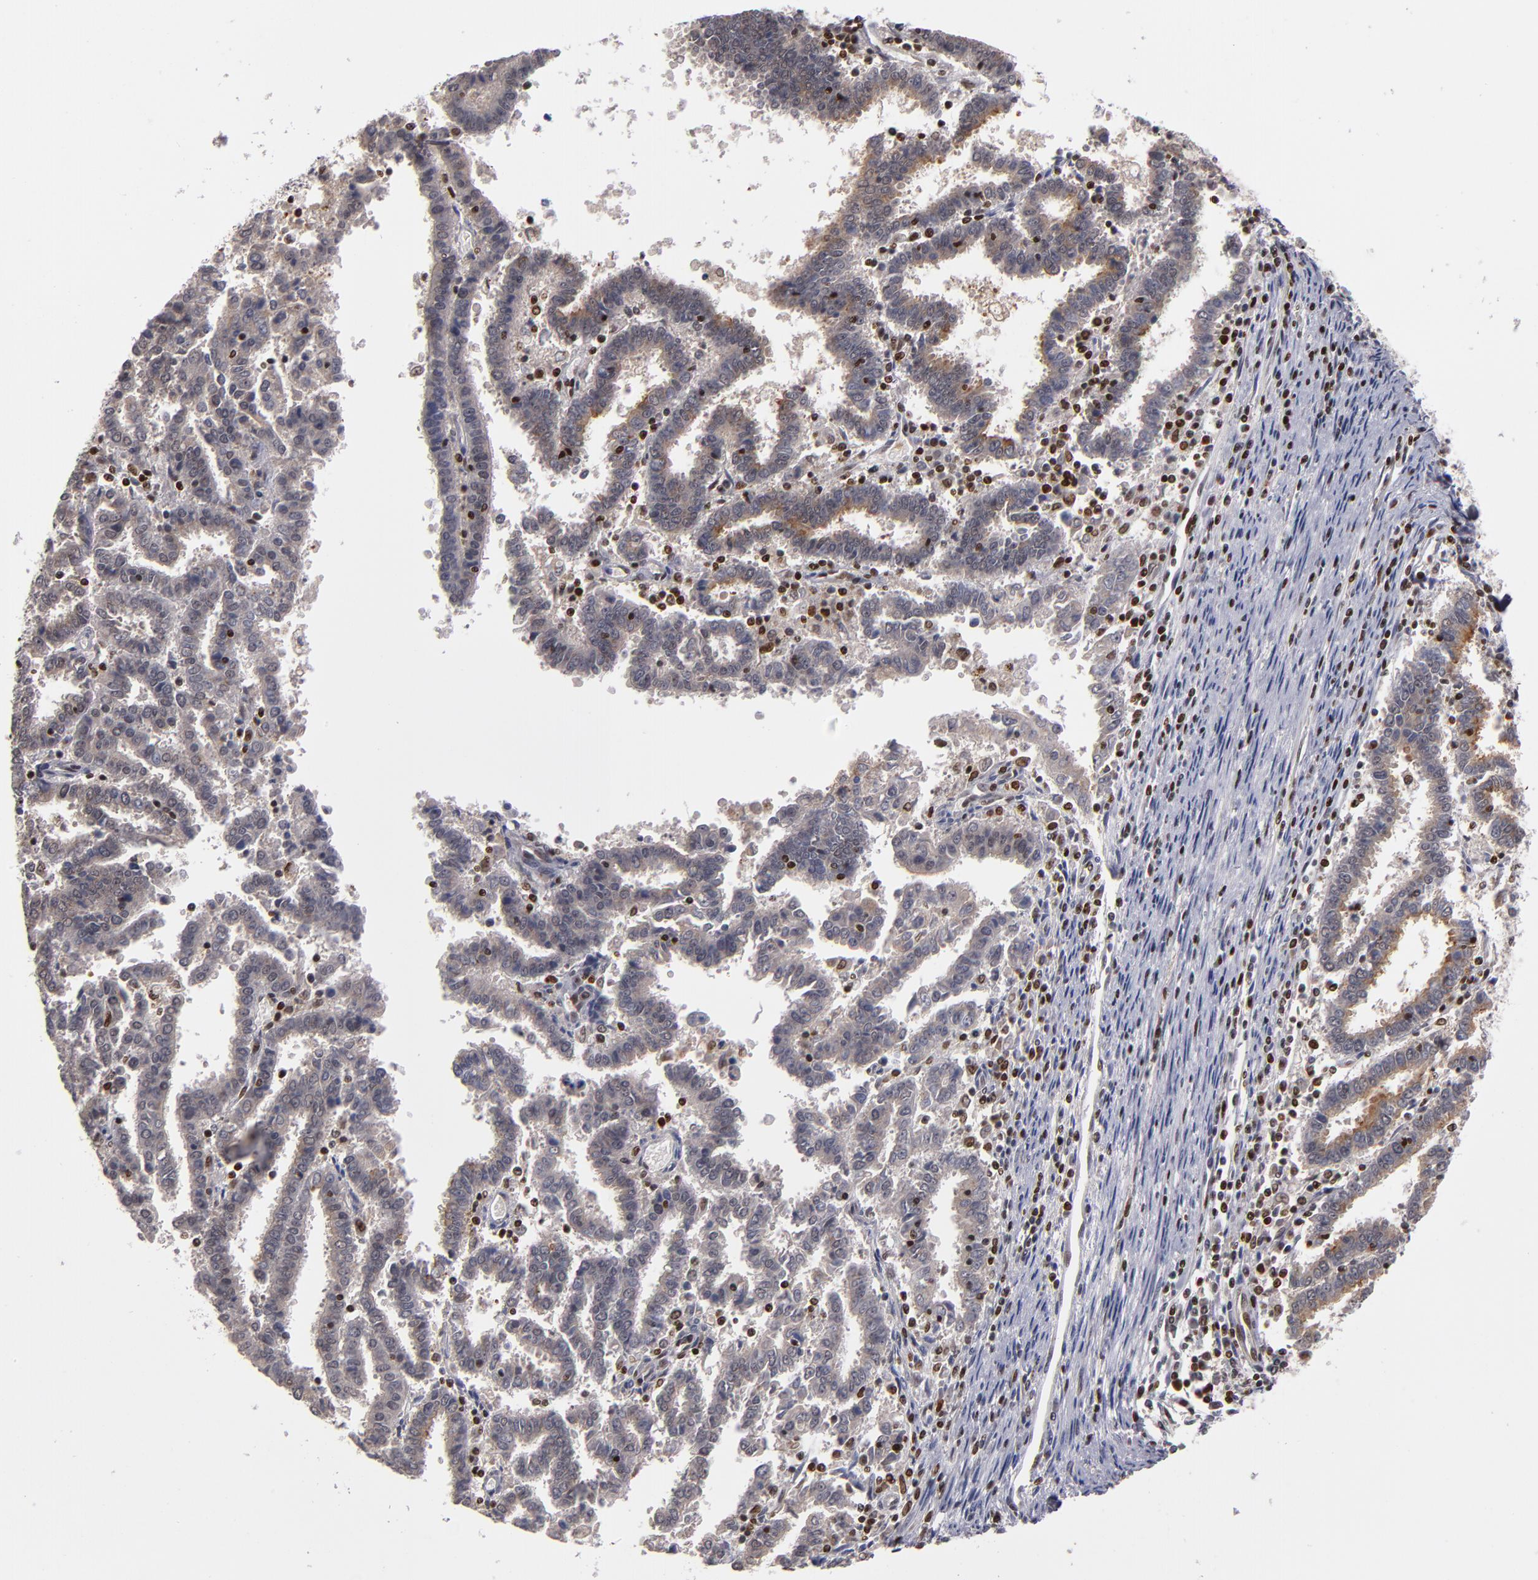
{"staining": {"intensity": "weak", "quantity": ">75%", "location": "cytoplasmic/membranous"}, "tissue": "endometrial cancer", "cell_type": "Tumor cells", "image_type": "cancer", "snomed": [{"axis": "morphology", "description": "Adenocarcinoma, NOS"}, {"axis": "topography", "description": "Uterus"}], "caption": "Immunohistochemical staining of endometrial cancer (adenocarcinoma) demonstrates low levels of weak cytoplasmic/membranous expression in approximately >75% of tumor cells. Nuclei are stained in blue.", "gene": "KDM6A", "patient": {"sex": "female", "age": 83}}